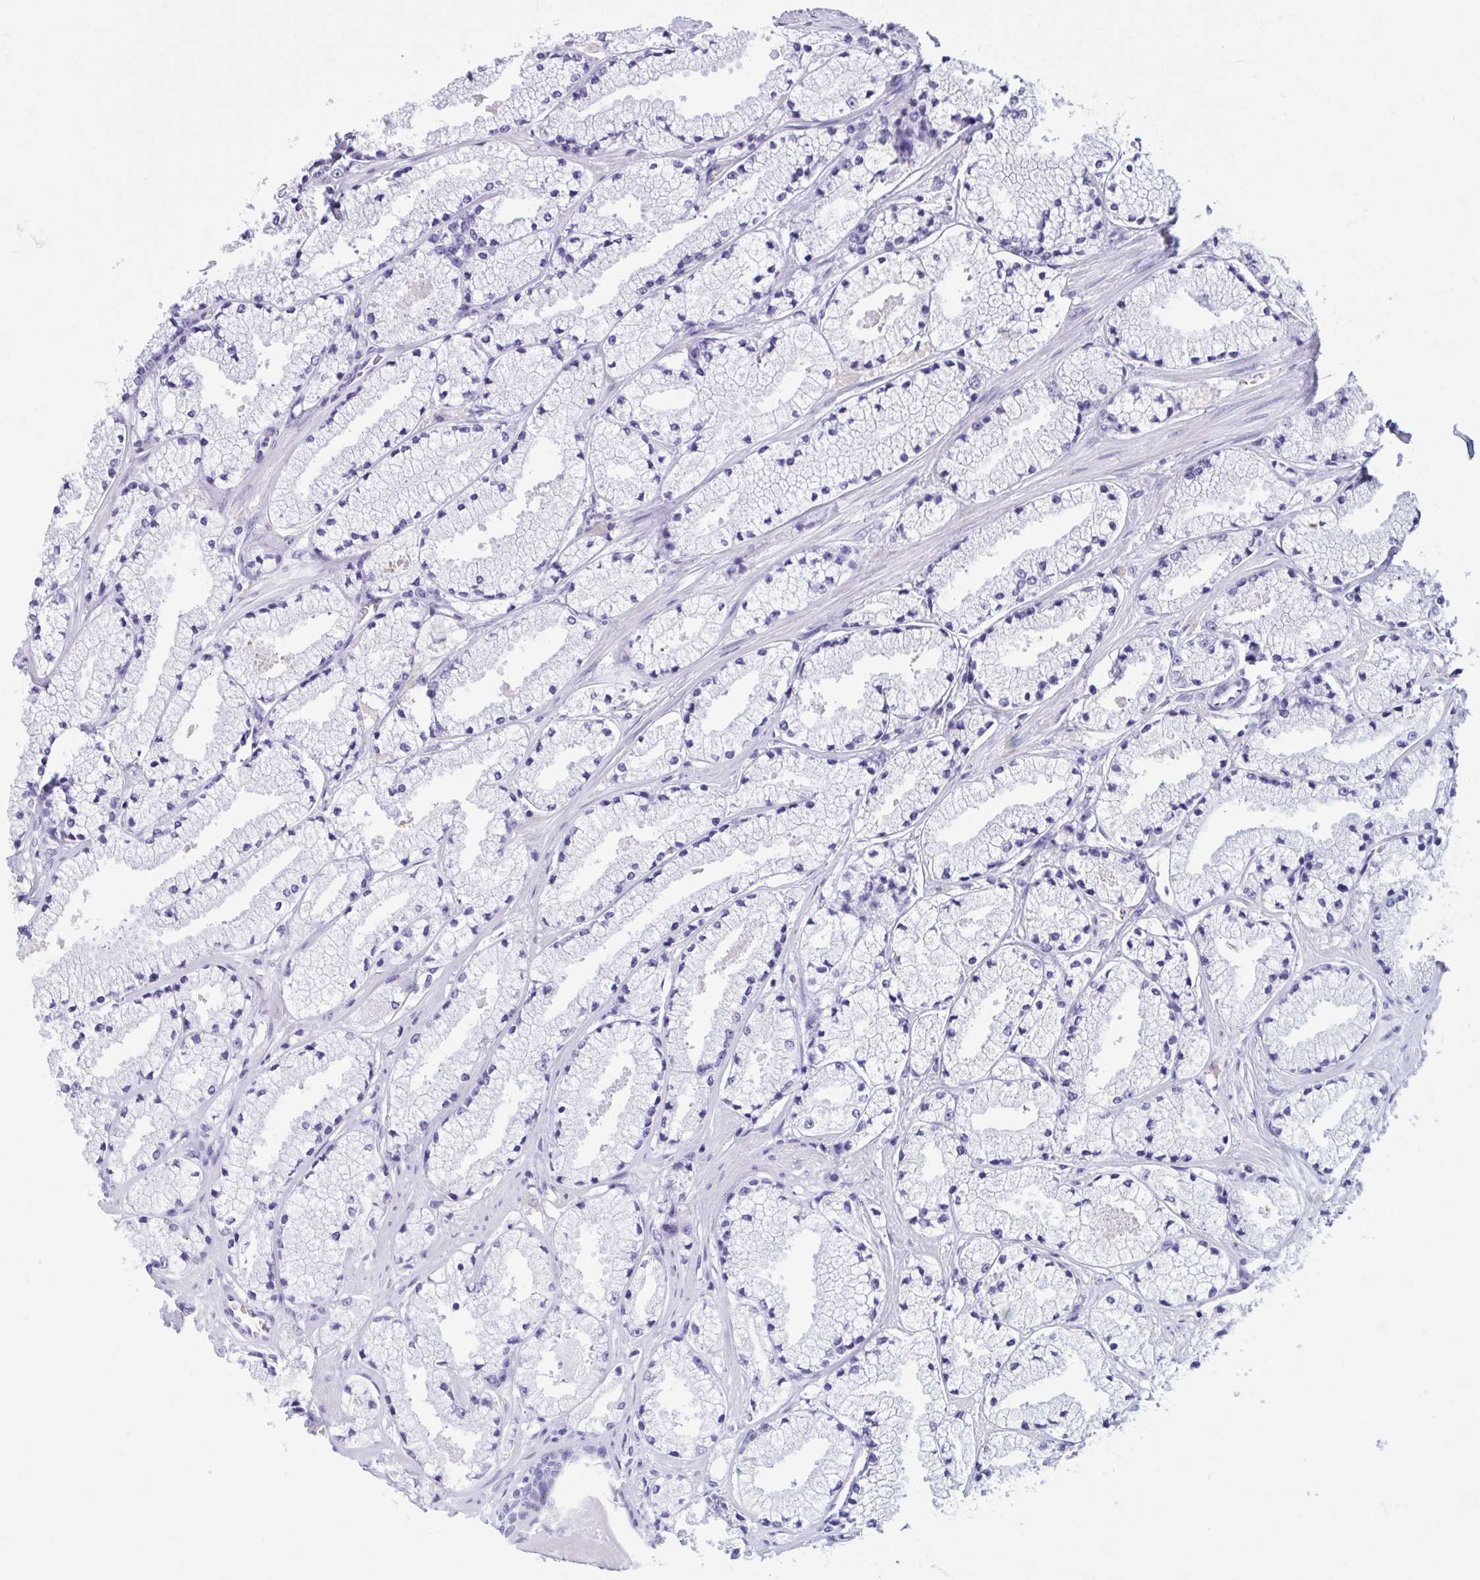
{"staining": {"intensity": "negative", "quantity": "none", "location": "none"}, "tissue": "prostate cancer", "cell_type": "Tumor cells", "image_type": "cancer", "snomed": [{"axis": "morphology", "description": "Adenocarcinoma, High grade"}, {"axis": "topography", "description": "Prostate"}], "caption": "Immunohistochemical staining of prostate cancer reveals no significant expression in tumor cells.", "gene": "KCNE2", "patient": {"sex": "male", "age": 63}}